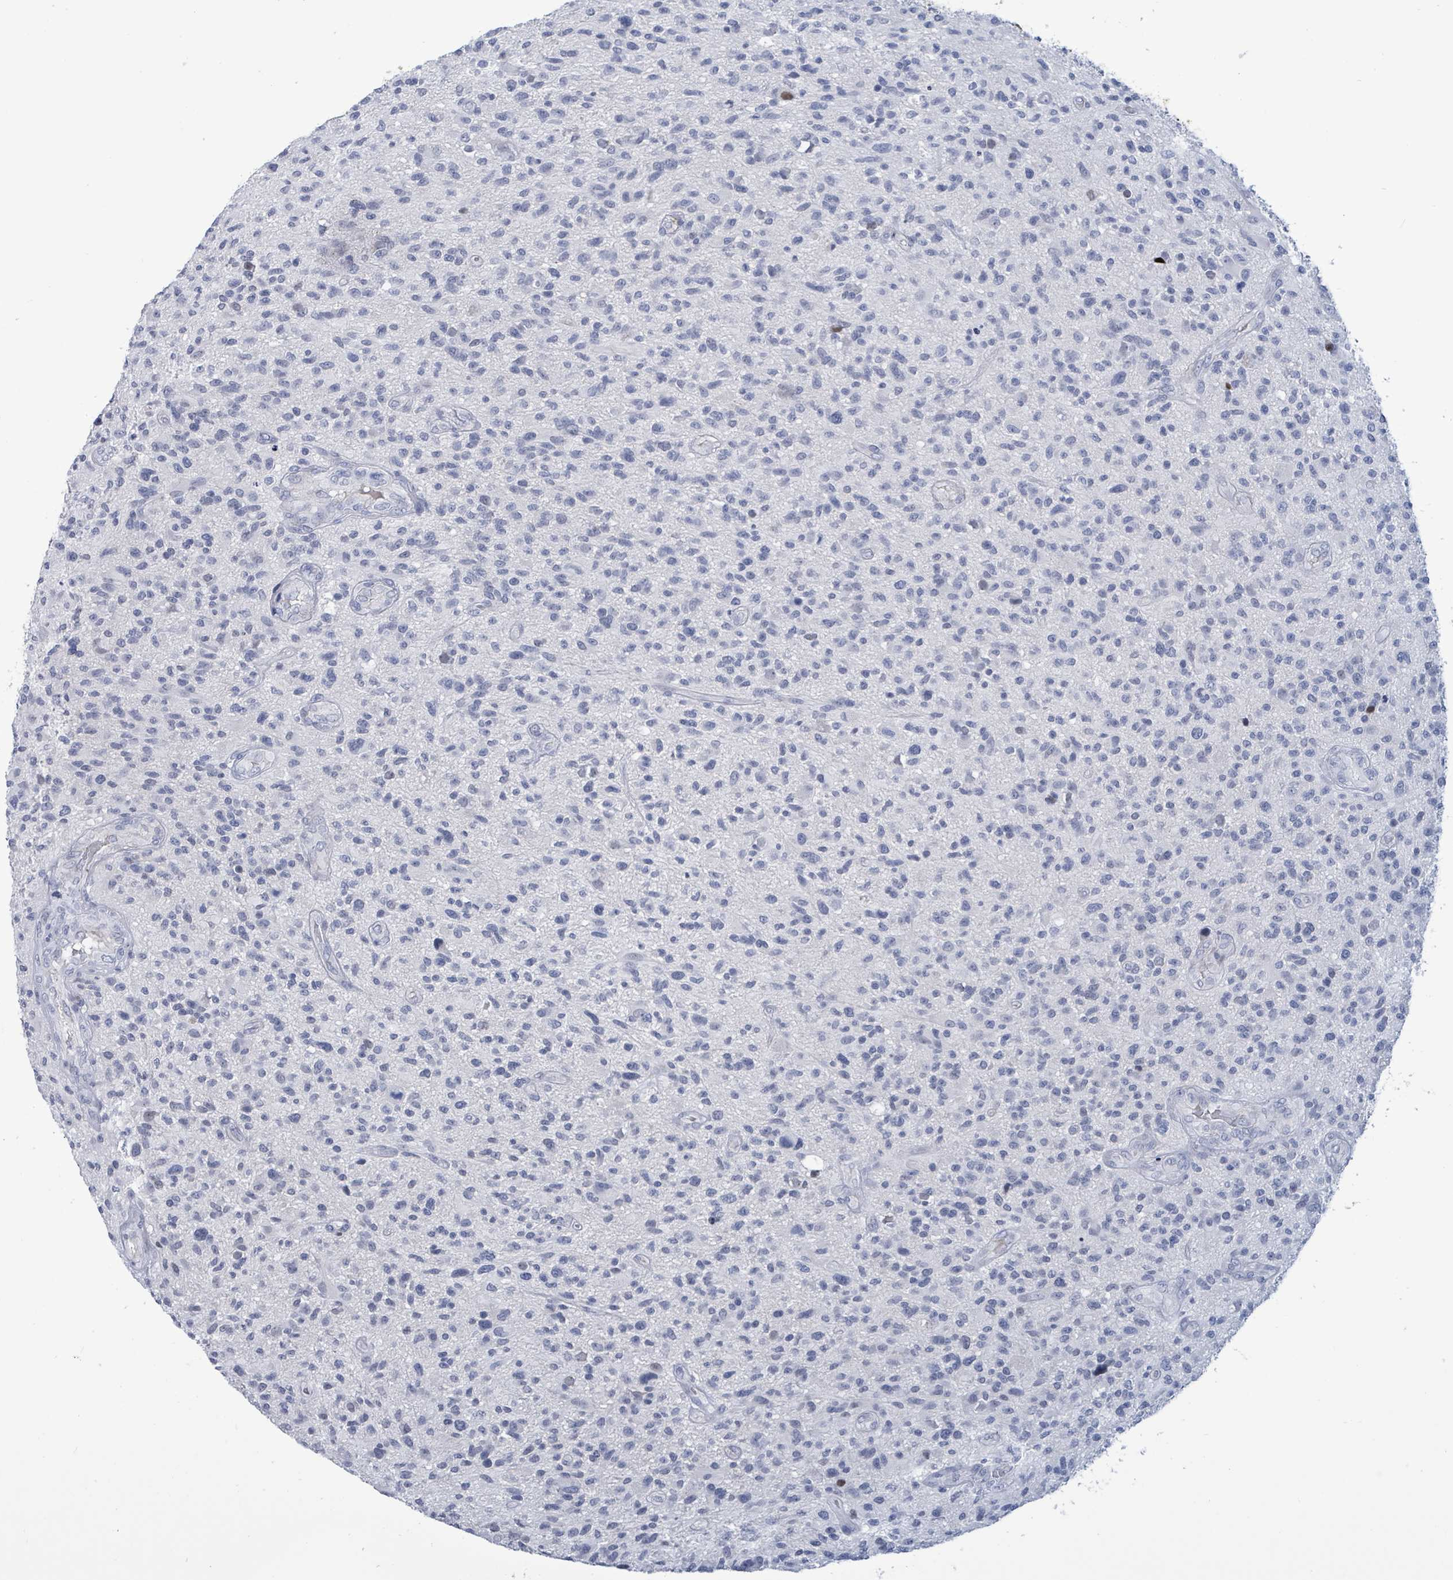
{"staining": {"intensity": "negative", "quantity": "none", "location": "none"}, "tissue": "glioma", "cell_type": "Tumor cells", "image_type": "cancer", "snomed": [{"axis": "morphology", "description": "Glioma, malignant, High grade"}, {"axis": "topography", "description": "Brain"}], "caption": "This is a micrograph of immunohistochemistry (IHC) staining of glioma, which shows no positivity in tumor cells.", "gene": "NTN3", "patient": {"sex": "male", "age": 47}}